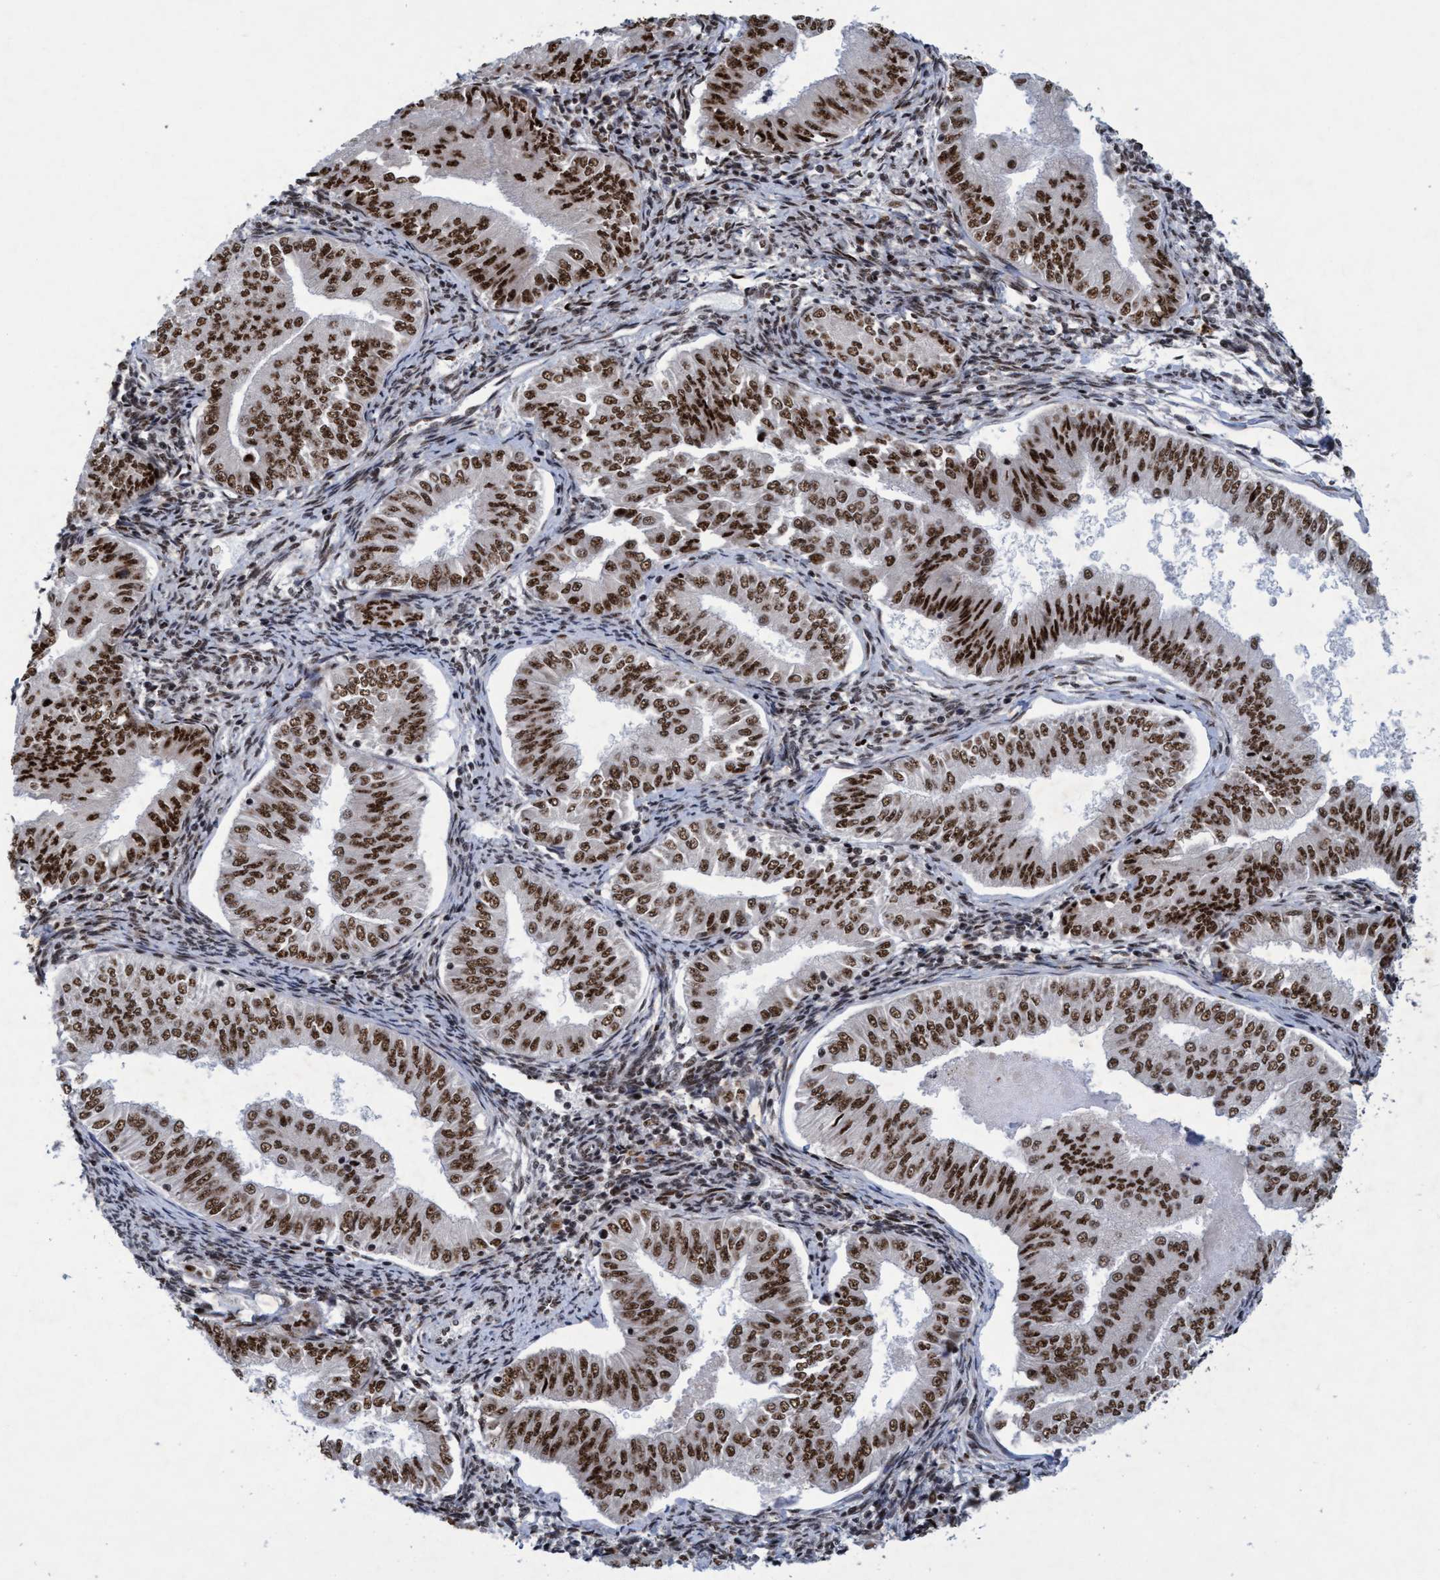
{"staining": {"intensity": "strong", "quantity": ">75%", "location": "nuclear"}, "tissue": "endometrial cancer", "cell_type": "Tumor cells", "image_type": "cancer", "snomed": [{"axis": "morphology", "description": "Normal tissue, NOS"}, {"axis": "morphology", "description": "Adenocarcinoma, NOS"}, {"axis": "topography", "description": "Endometrium"}], "caption": "Adenocarcinoma (endometrial) stained with a protein marker exhibits strong staining in tumor cells.", "gene": "GLT6D1", "patient": {"sex": "female", "age": 53}}